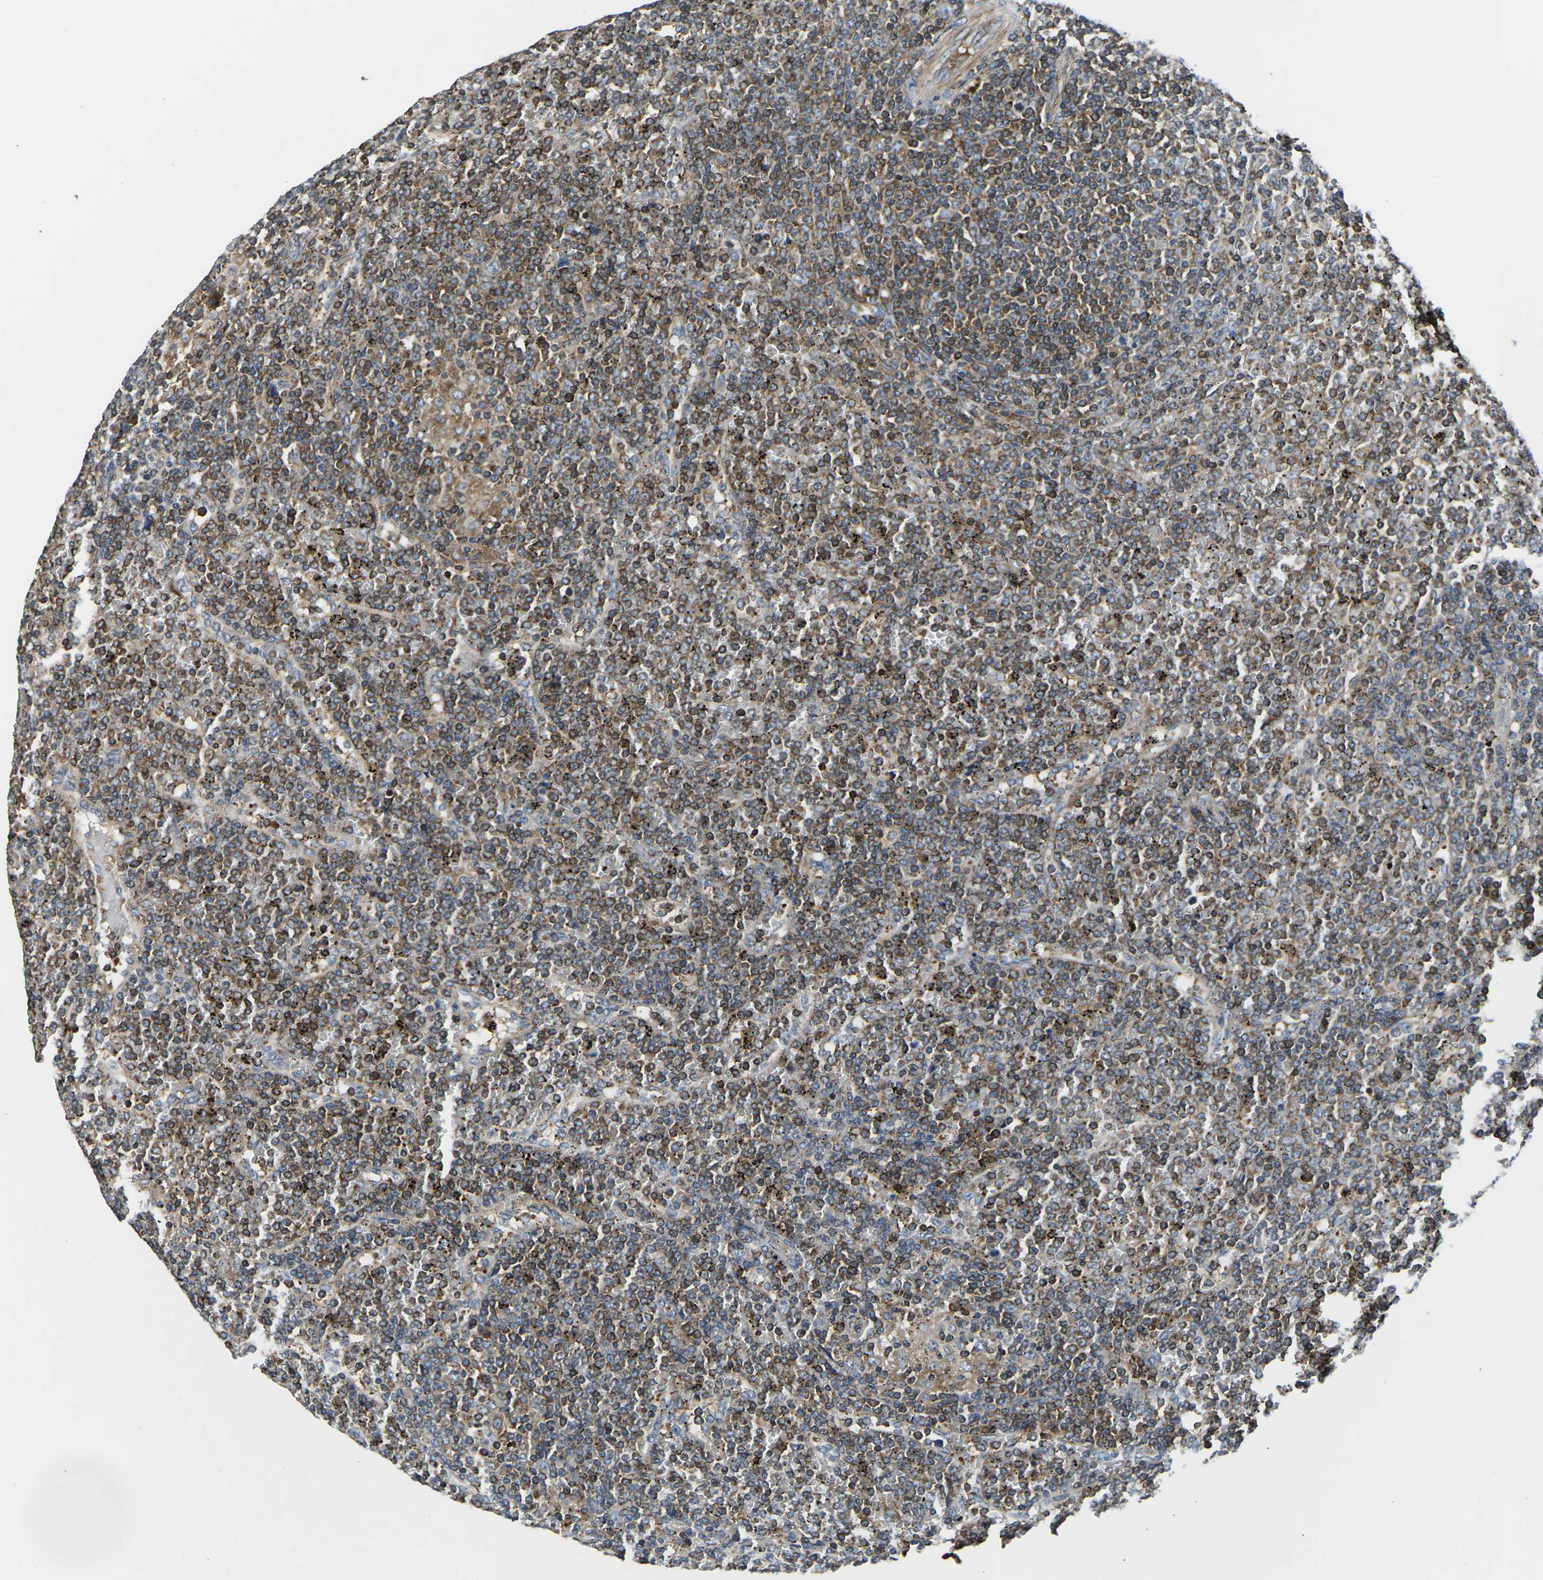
{"staining": {"intensity": "moderate", "quantity": "25%-75%", "location": "cytoplasmic/membranous"}, "tissue": "lymphoma", "cell_type": "Tumor cells", "image_type": "cancer", "snomed": [{"axis": "morphology", "description": "Malignant lymphoma, non-Hodgkin's type, Low grade"}, {"axis": "topography", "description": "Spleen"}], "caption": "Protein analysis of lymphoma tissue reveals moderate cytoplasmic/membranous staining in about 25%-75% of tumor cells.", "gene": "KCNJ15", "patient": {"sex": "female", "age": 19}}